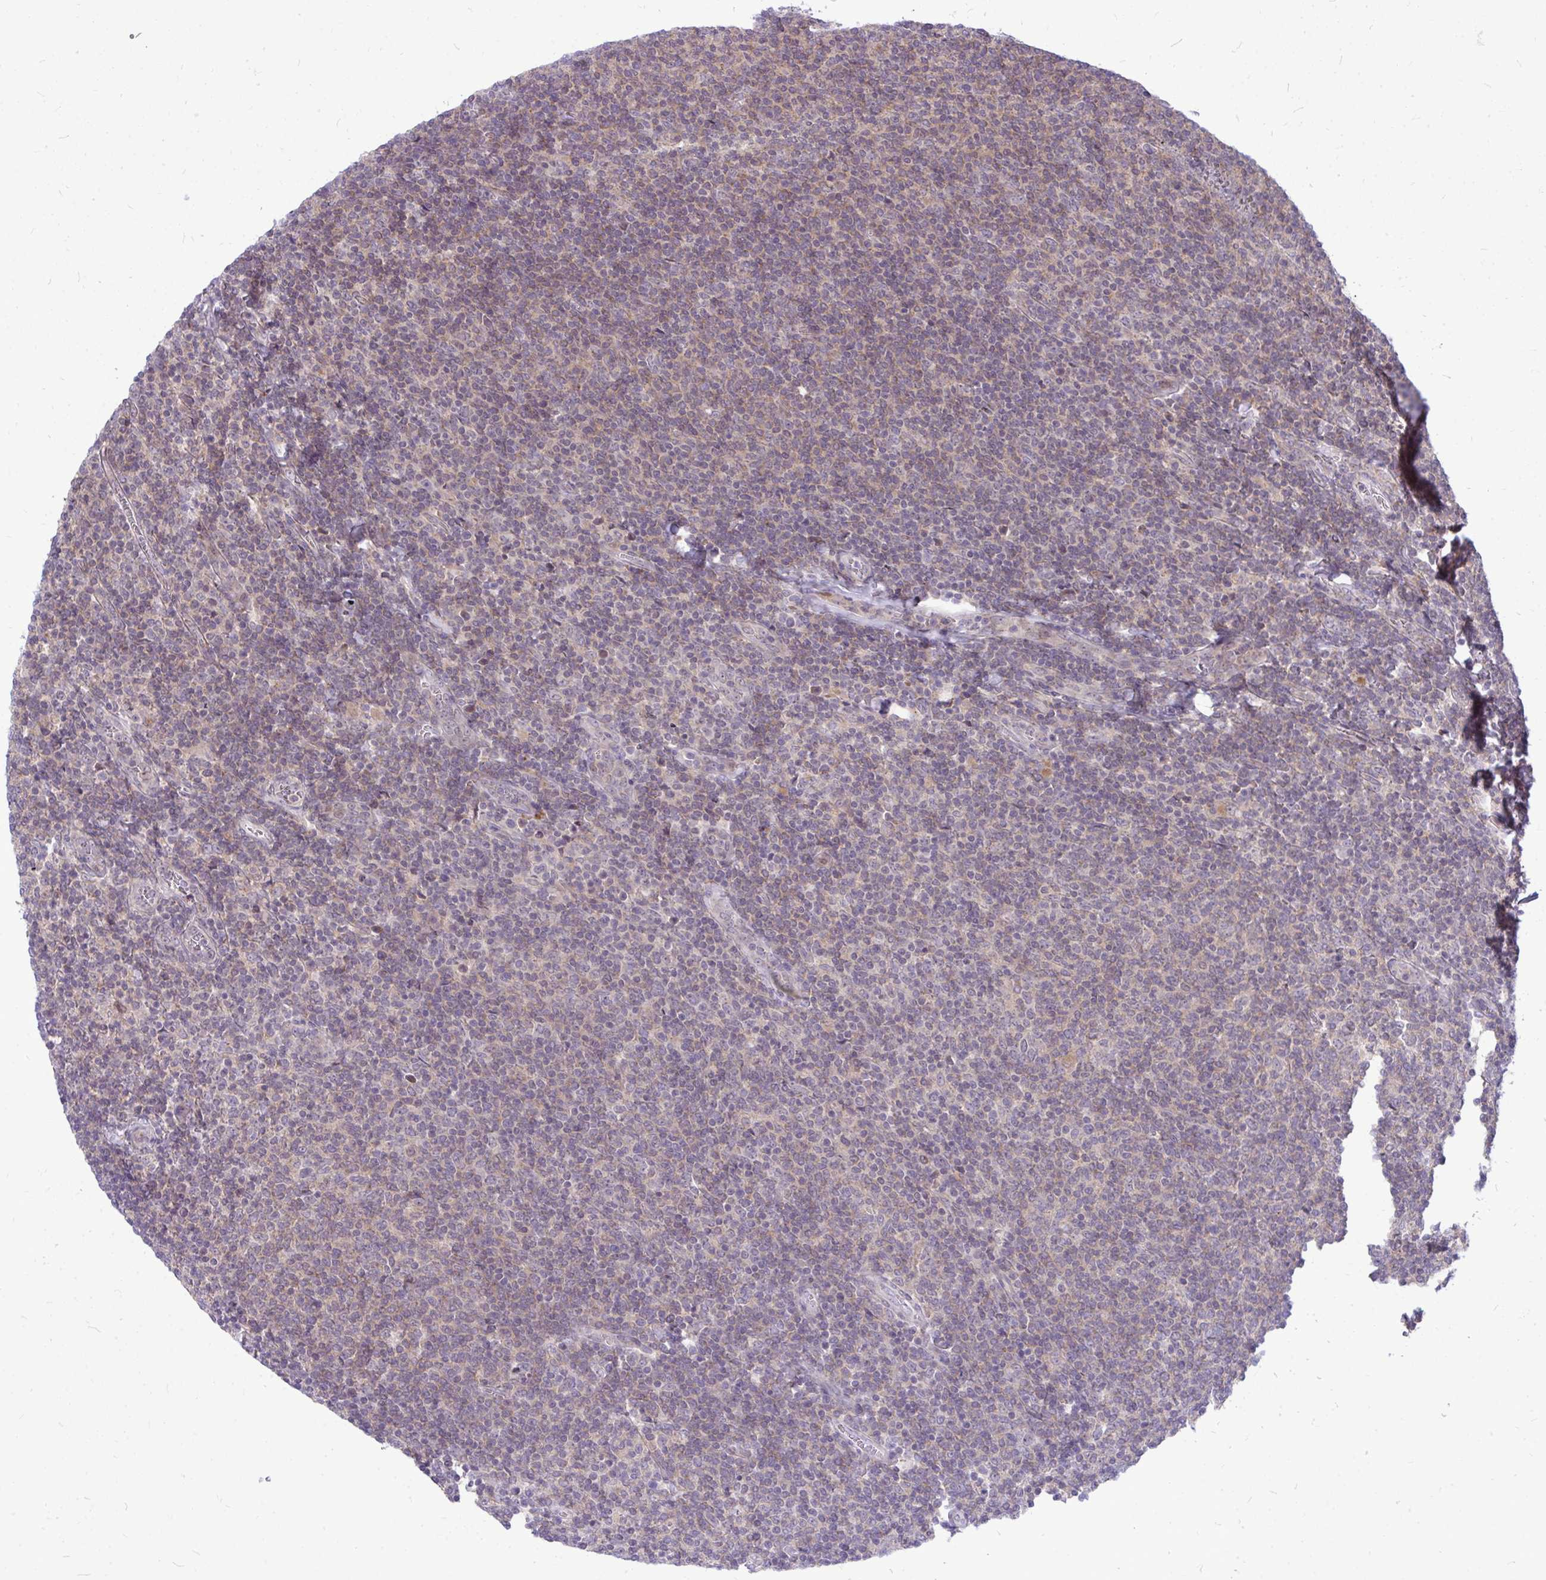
{"staining": {"intensity": "weak", "quantity": ">75%", "location": "cytoplasmic/membranous"}, "tissue": "lymphoma", "cell_type": "Tumor cells", "image_type": "cancer", "snomed": [{"axis": "morphology", "description": "Malignant lymphoma, non-Hodgkin's type, Low grade"}, {"axis": "topography", "description": "Lymph node"}], "caption": "Low-grade malignant lymphoma, non-Hodgkin's type tissue demonstrates weak cytoplasmic/membranous expression in approximately >75% of tumor cells", "gene": "ZSCAN25", "patient": {"sex": "male", "age": 52}}